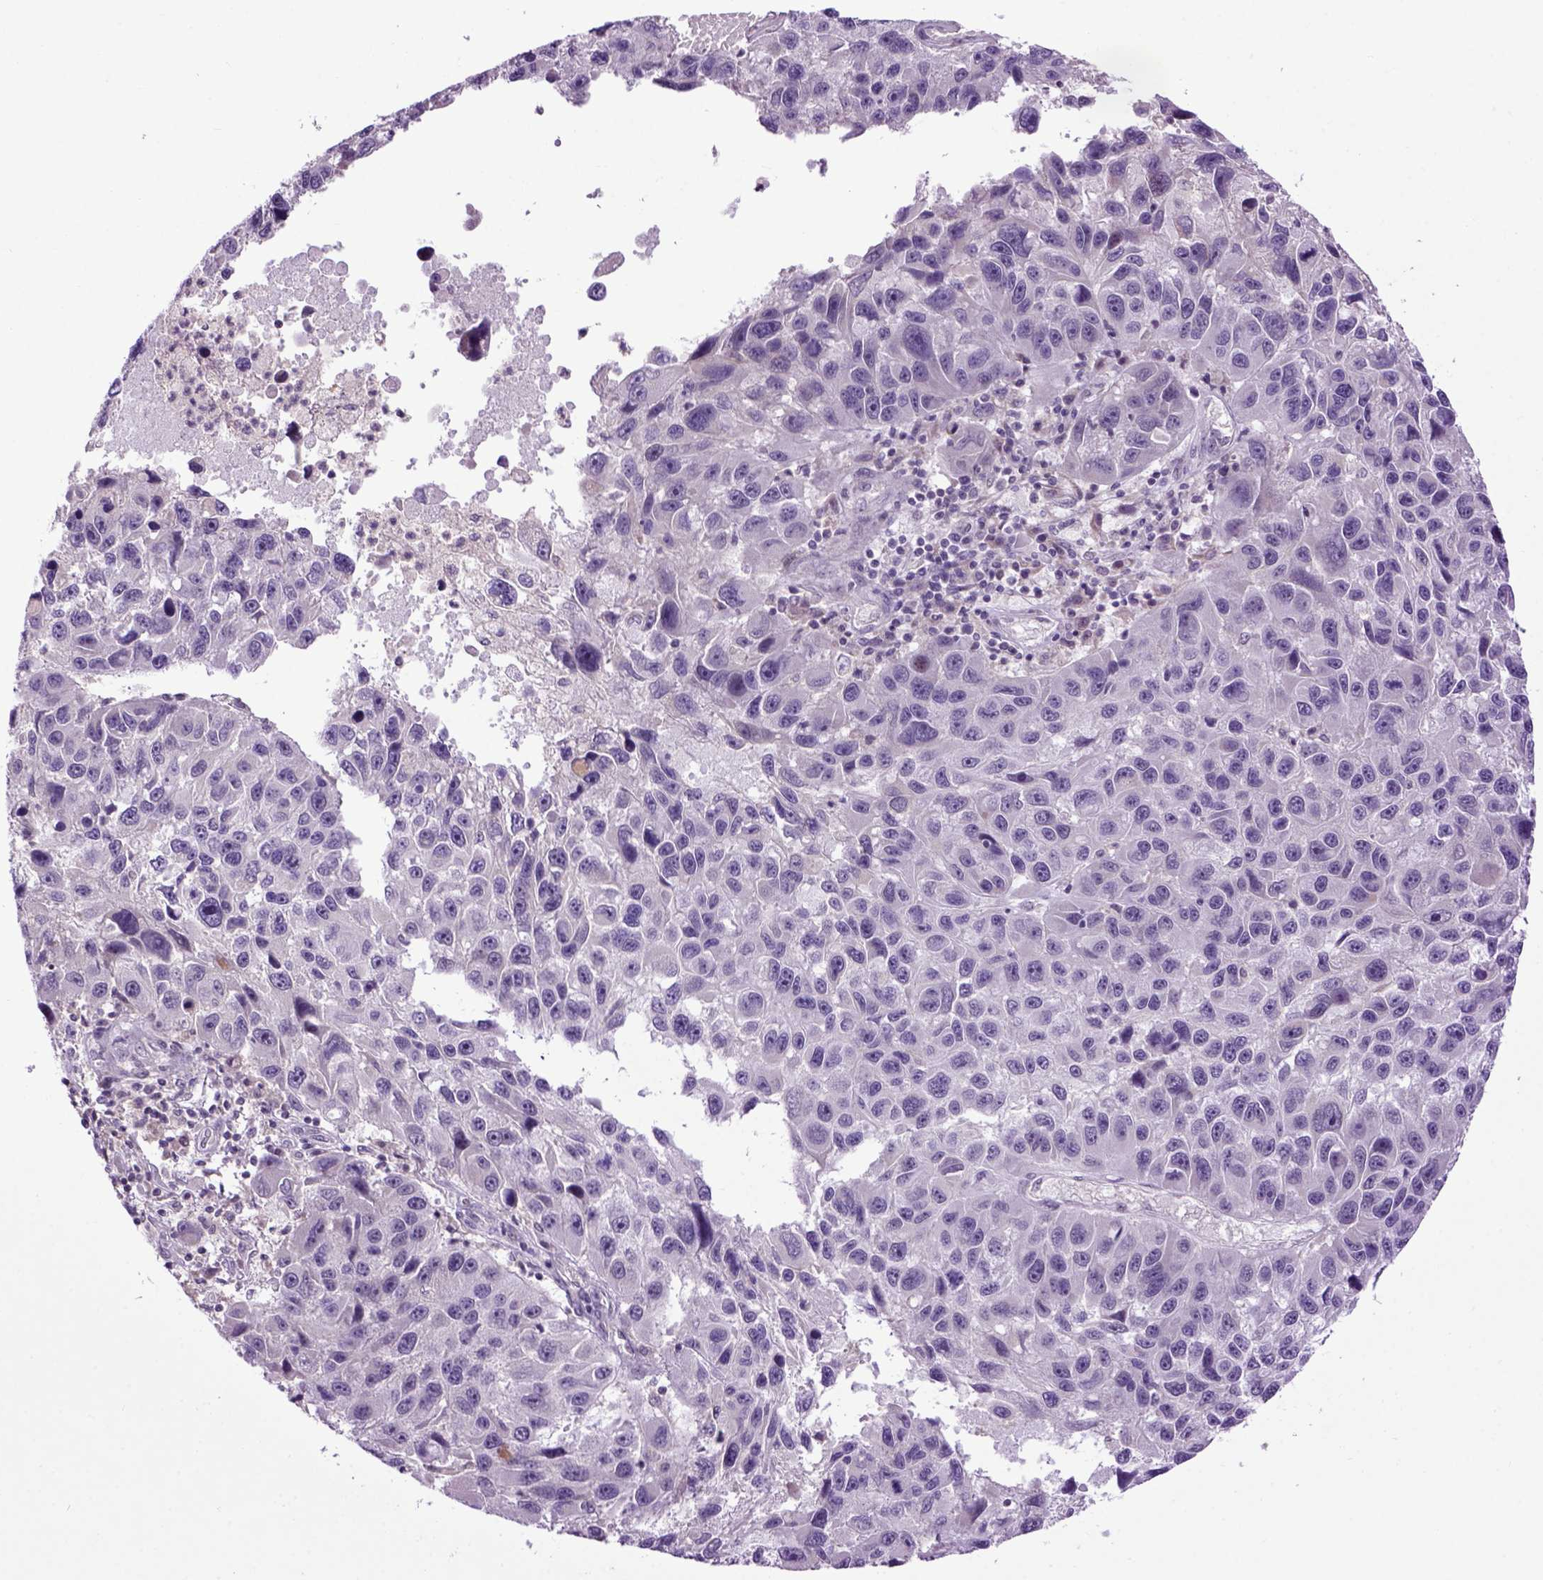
{"staining": {"intensity": "negative", "quantity": "none", "location": "none"}, "tissue": "melanoma", "cell_type": "Tumor cells", "image_type": "cancer", "snomed": [{"axis": "morphology", "description": "Malignant melanoma, NOS"}, {"axis": "topography", "description": "Skin"}], "caption": "The photomicrograph displays no significant expression in tumor cells of malignant melanoma.", "gene": "EMILIN3", "patient": {"sex": "male", "age": 53}}